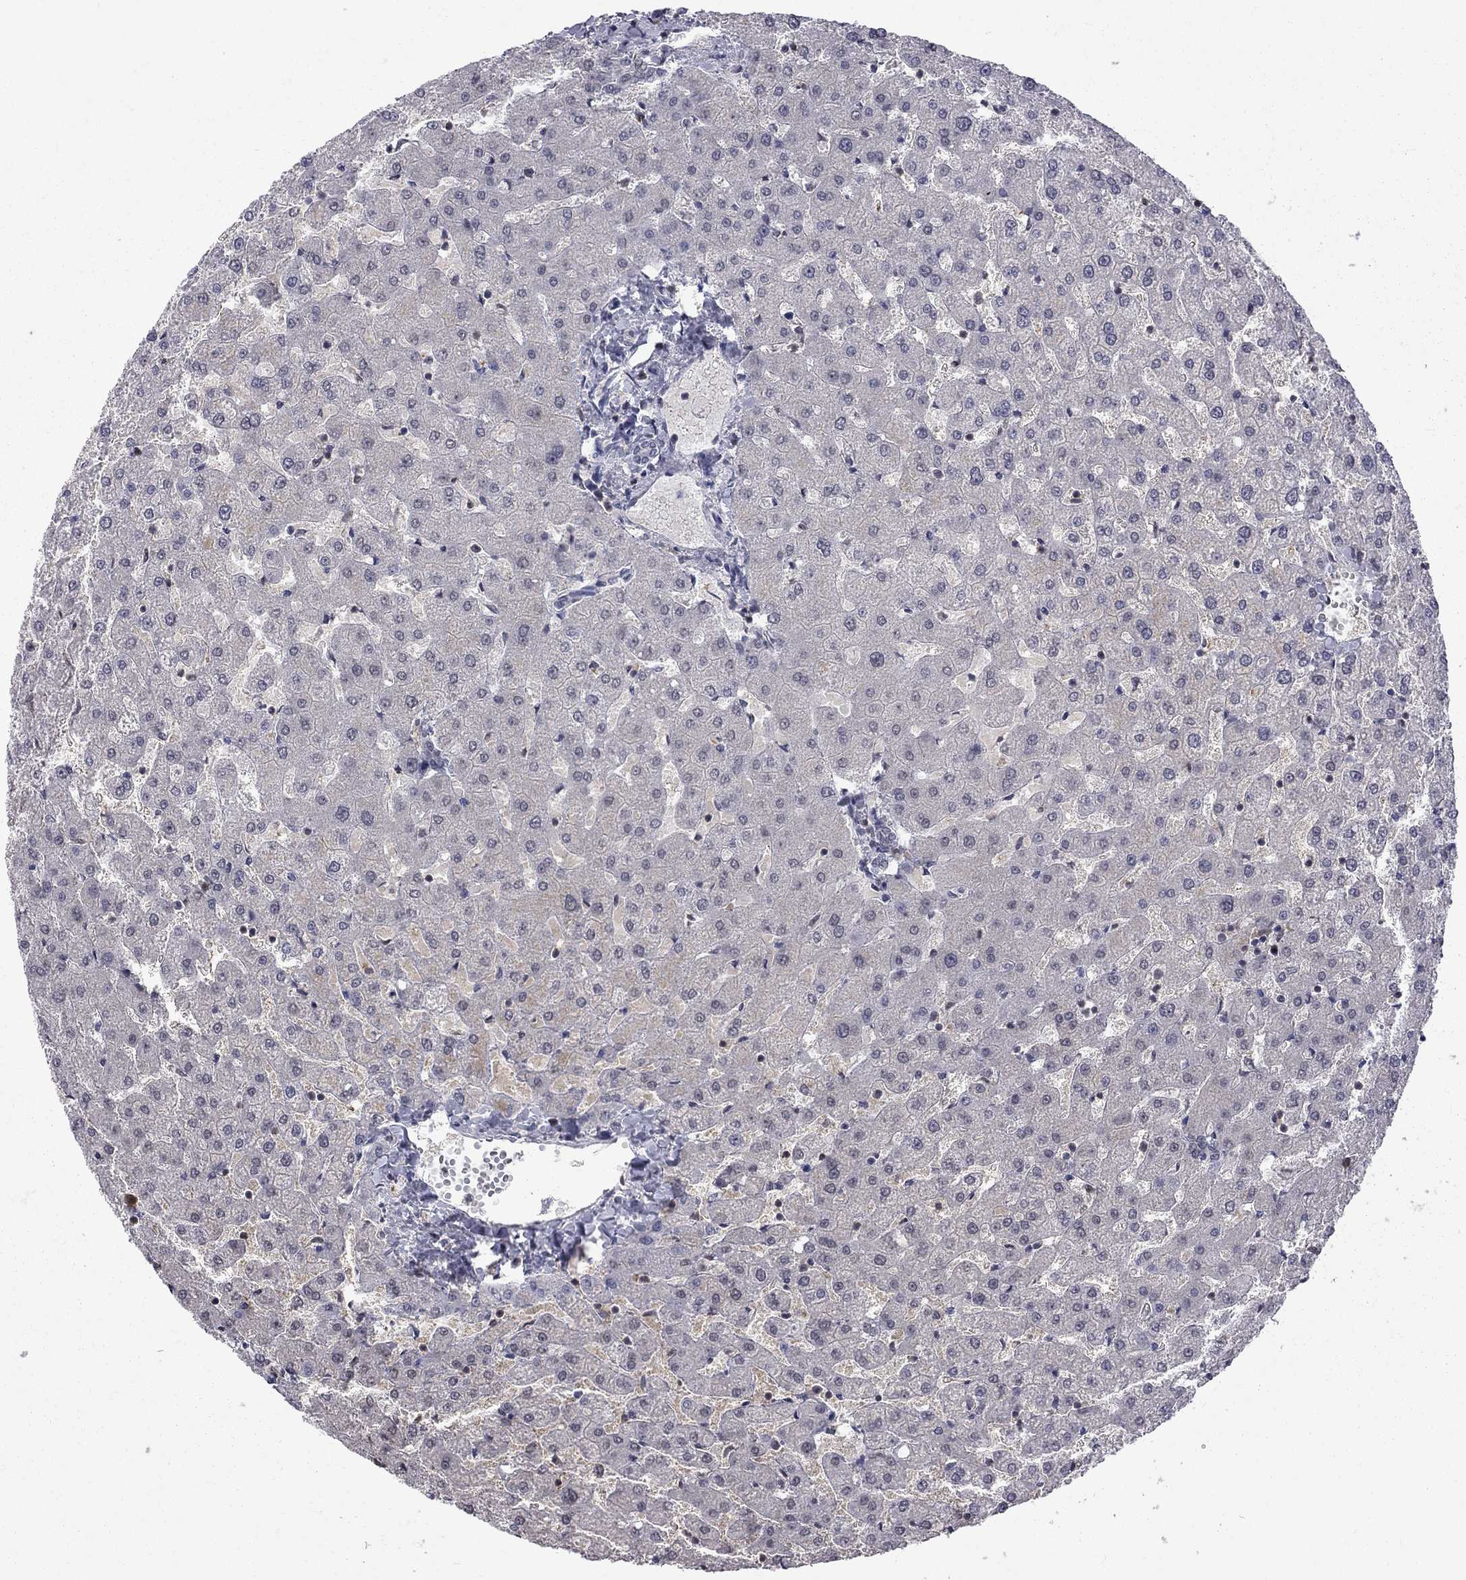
{"staining": {"intensity": "negative", "quantity": "none", "location": "none"}, "tissue": "liver", "cell_type": "Cholangiocytes", "image_type": "normal", "snomed": [{"axis": "morphology", "description": "Normal tissue, NOS"}, {"axis": "topography", "description": "Liver"}], "caption": "This is a photomicrograph of immunohistochemistry staining of unremarkable liver, which shows no expression in cholangiocytes. (Immunohistochemistry, brightfield microscopy, high magnification).", "gene": "RFWD3", "patient": {"sex": "female", "age": 50}}